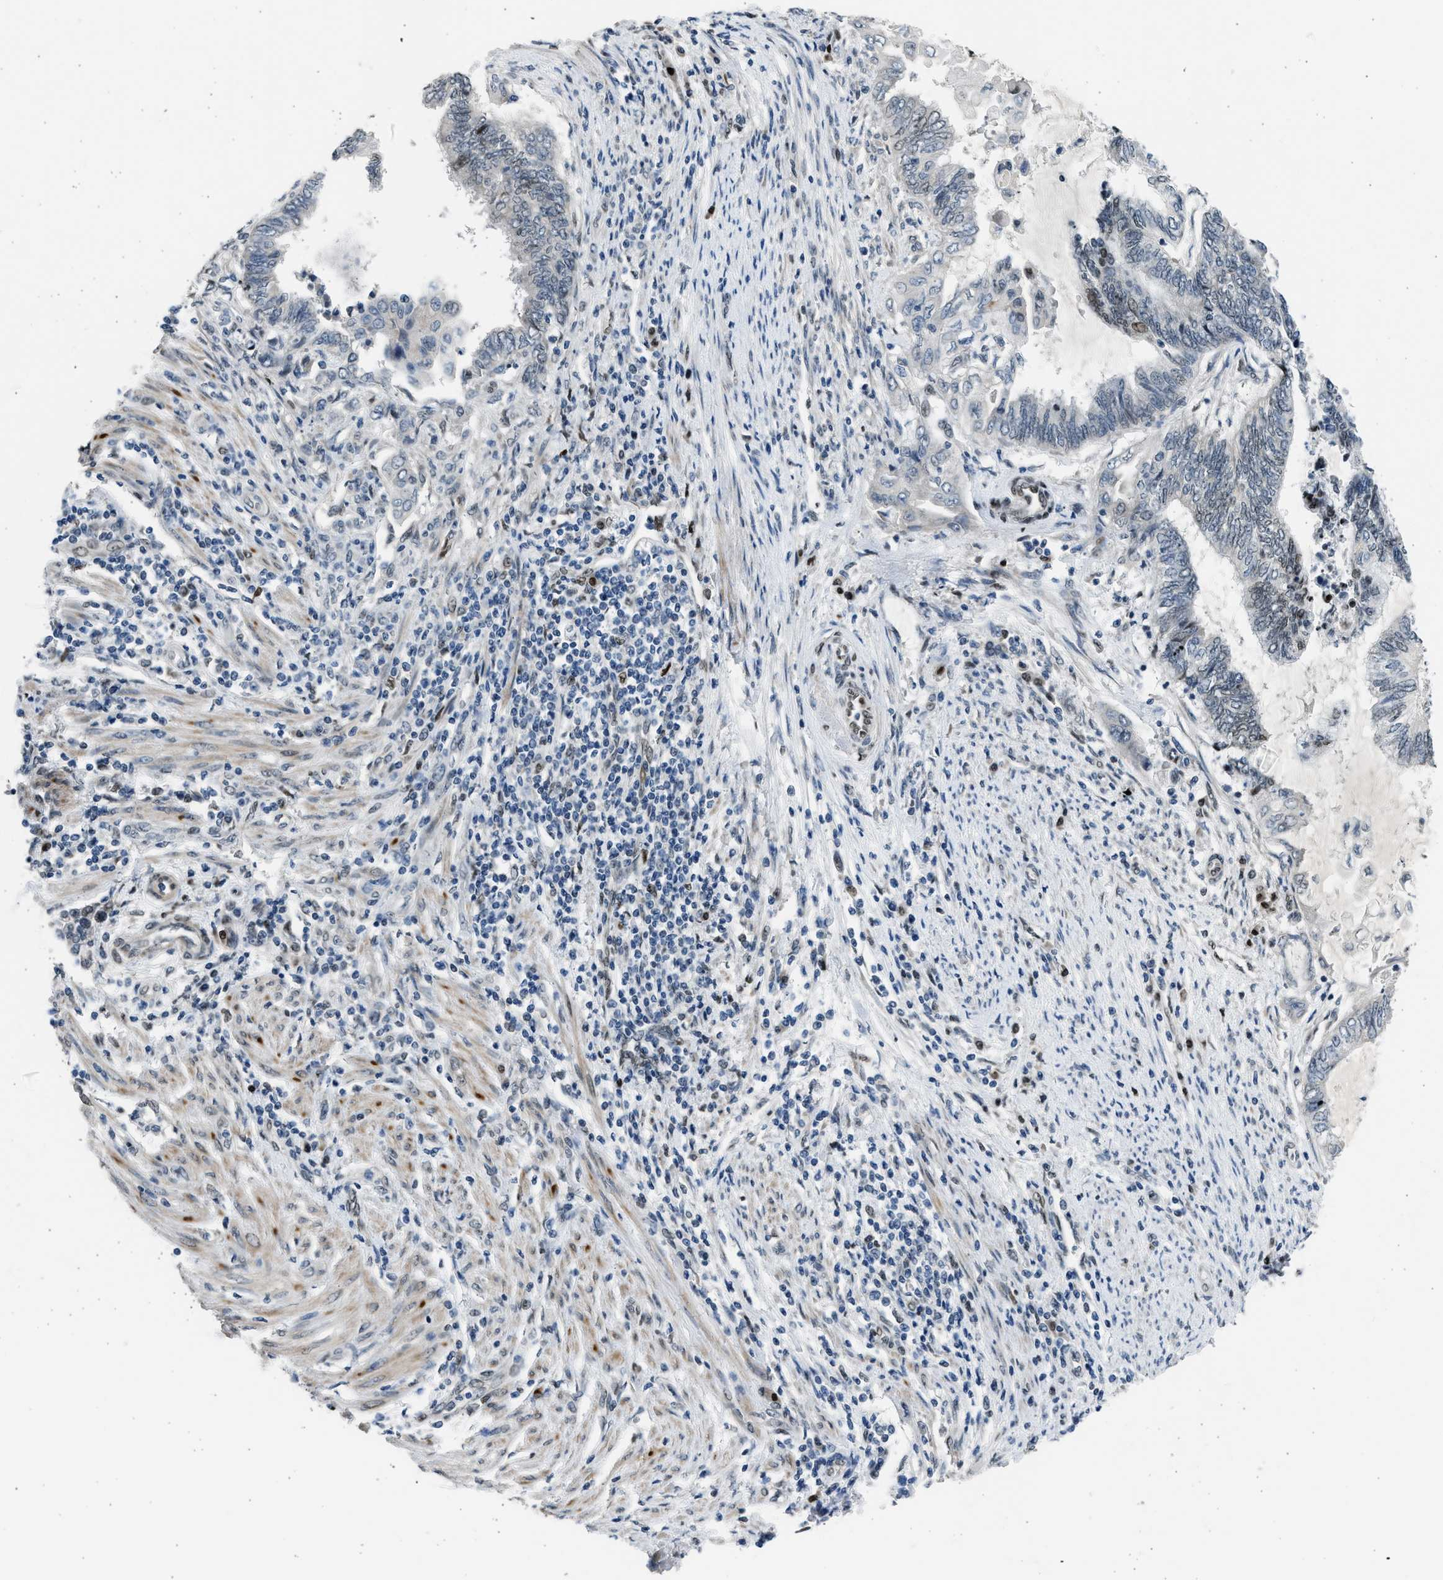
{"staining": {"intensity": "moderate", "quantity": "<25%", "location": "nuclear"}, "tissue": "endometrial cancer", "cell_type": "Tumor cells", "image_type": "cancer", "snomed": [{"axis": "morphology", "description": "Adenocarcinoma, NOS"}, {"axis": "topography", "description": "Uterus"}, {"axis": "topography", "description": "Endometrium"}], "caption": "Endometrial adenocarcinoma stained for a protein (brown) shows moderate nuclear positive positivity in about <25% of tumor cells.", "gene": "HMGN3", "patient": {"sex": "female", "age": 70}}